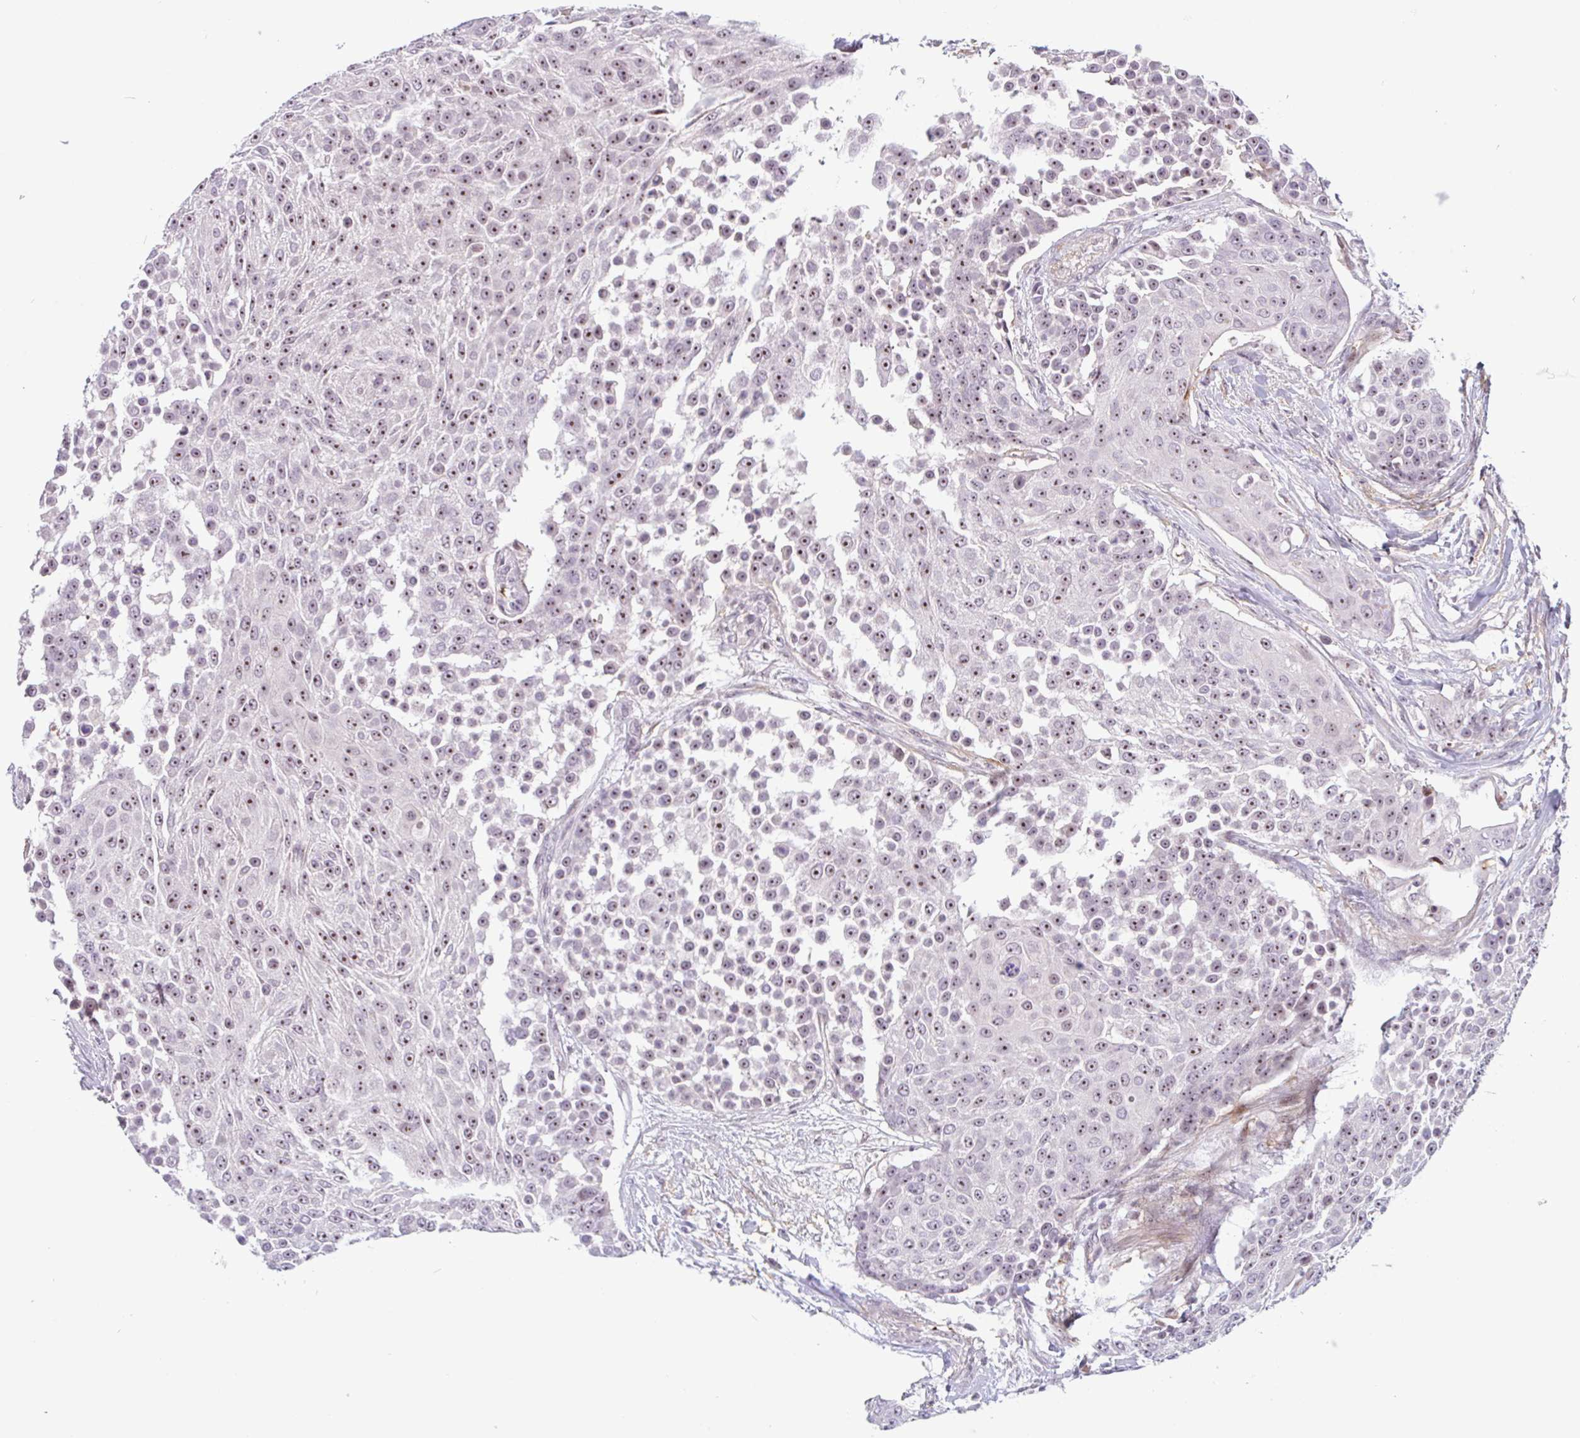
{"staining": {"intensity": "moderate", "quantity": ">75%", "location": "nuclear"}, "tissue": "urothelial cancer", "cell_type": "Tumor cells", "image_type": "cancer", "snomed": [{"axis": "morphology", "description": "Urothelial carcinoma, High grade"}, {"axis": "topography", "description": "Urinary bladder"}], "caption": "Urothelial carcinoma (high-grade) stained with a protein marker reveals moderate staining in tumor cells.", "gene": "TMEM119", "patient": {"sex": "female", "age": 63}}